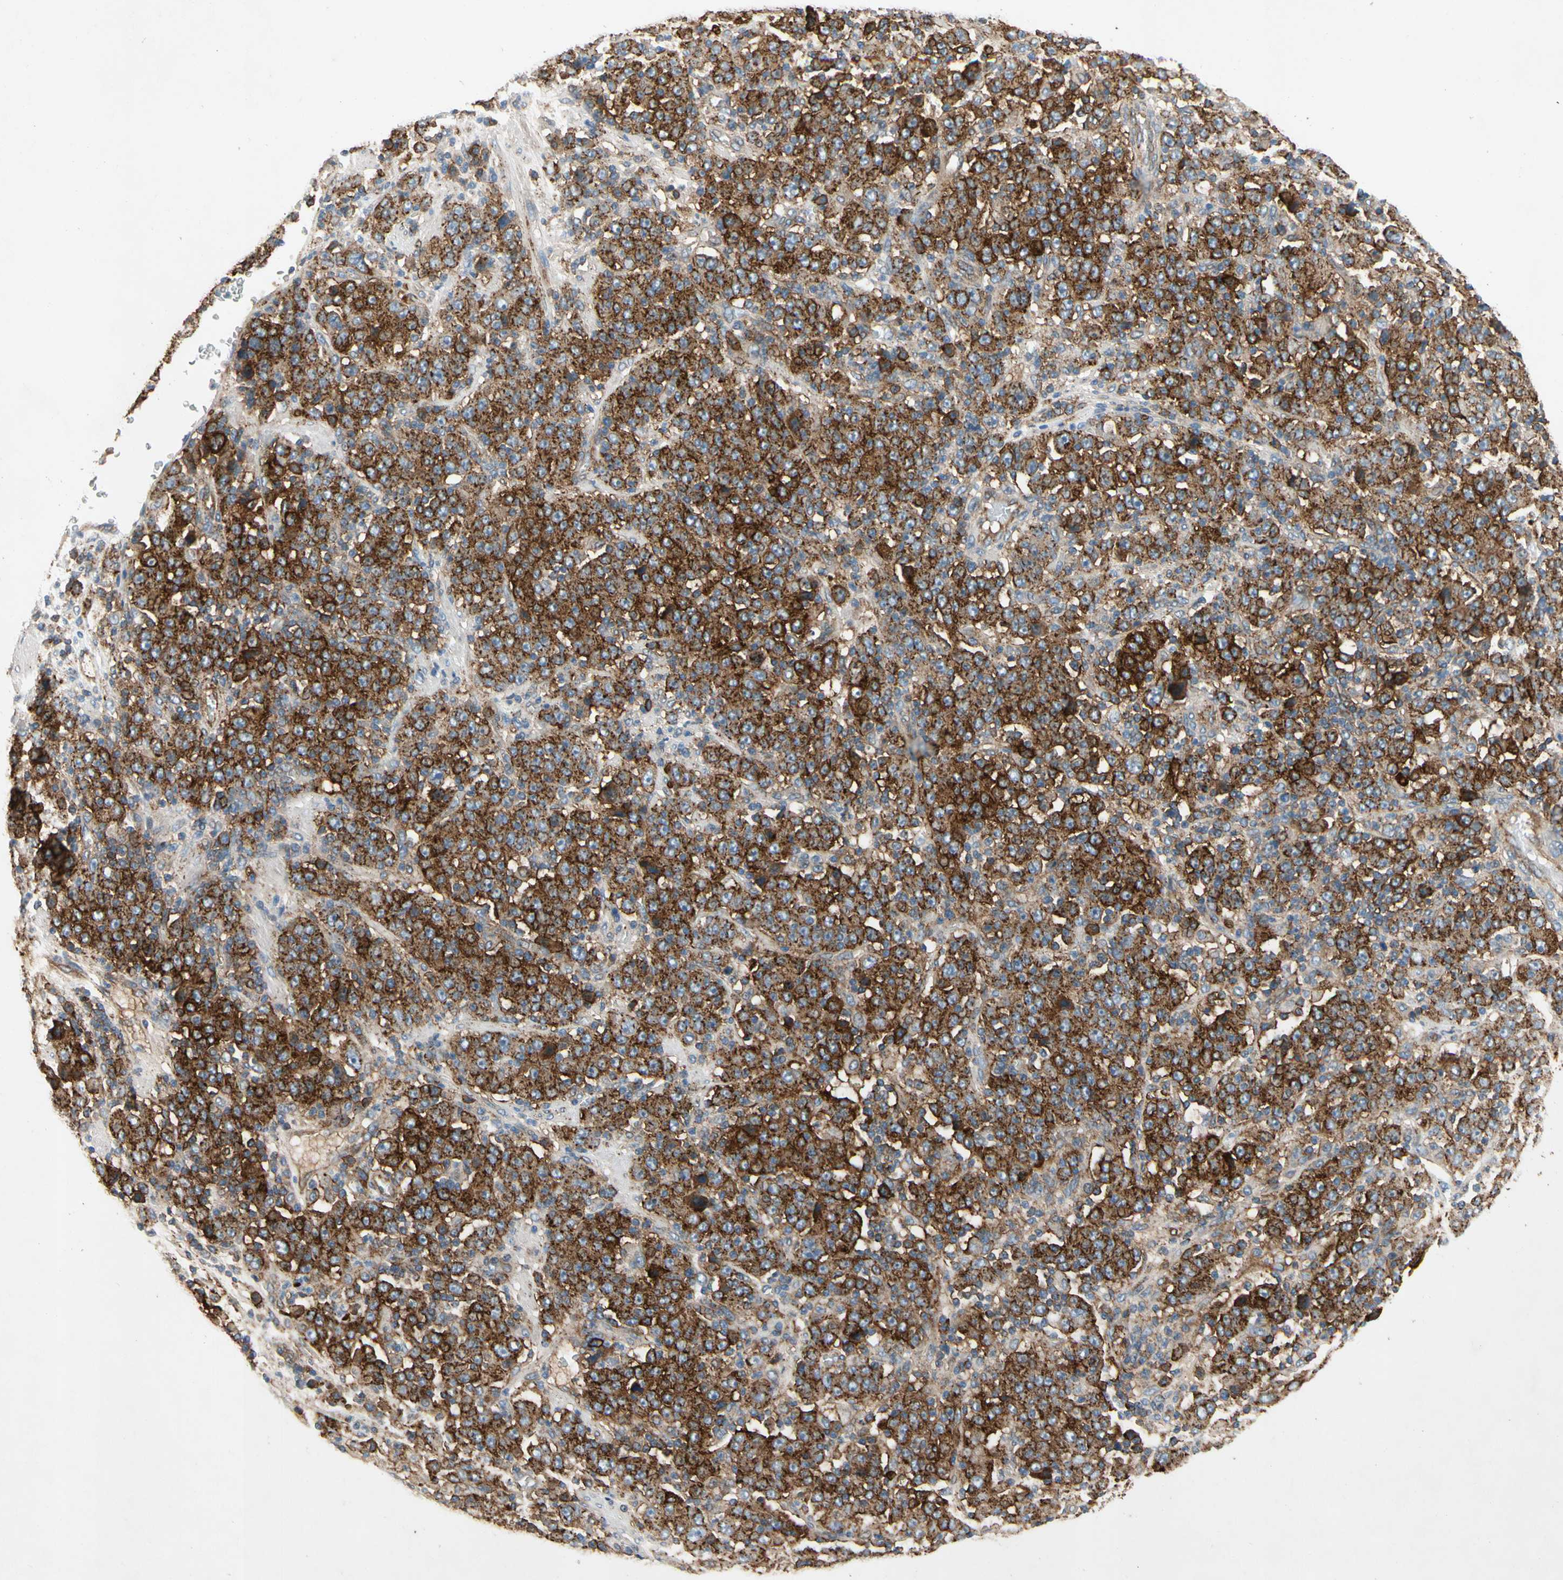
{"staining": {"intensity": "strong", "quantity": ">75%", "location": "cytoplasmic/membranous"}, "tissue": "stomach cancer", "cell_type": "Tumor cells", "image_type": "cancer", "snomed": [{"axis": "morphology", "description": "Normal tissue, NOS"}, {"axis": "morphology", "description": "Adenocarcinoma, NOS"}, {"axis": "topography", "description": "Stomach, upper"}, {"axis": "topography", "description": "Stomach"}], "caption": "This photomicrograph exhibits immunohistochemistry staining of human stomach cancer (adenocarcinoma), with high strong cytoplasmic/membranous expression in approximately >75% of tumor cells.", "gene": "NDFIP2", "patient": {"sex": "male", "age": 59}}